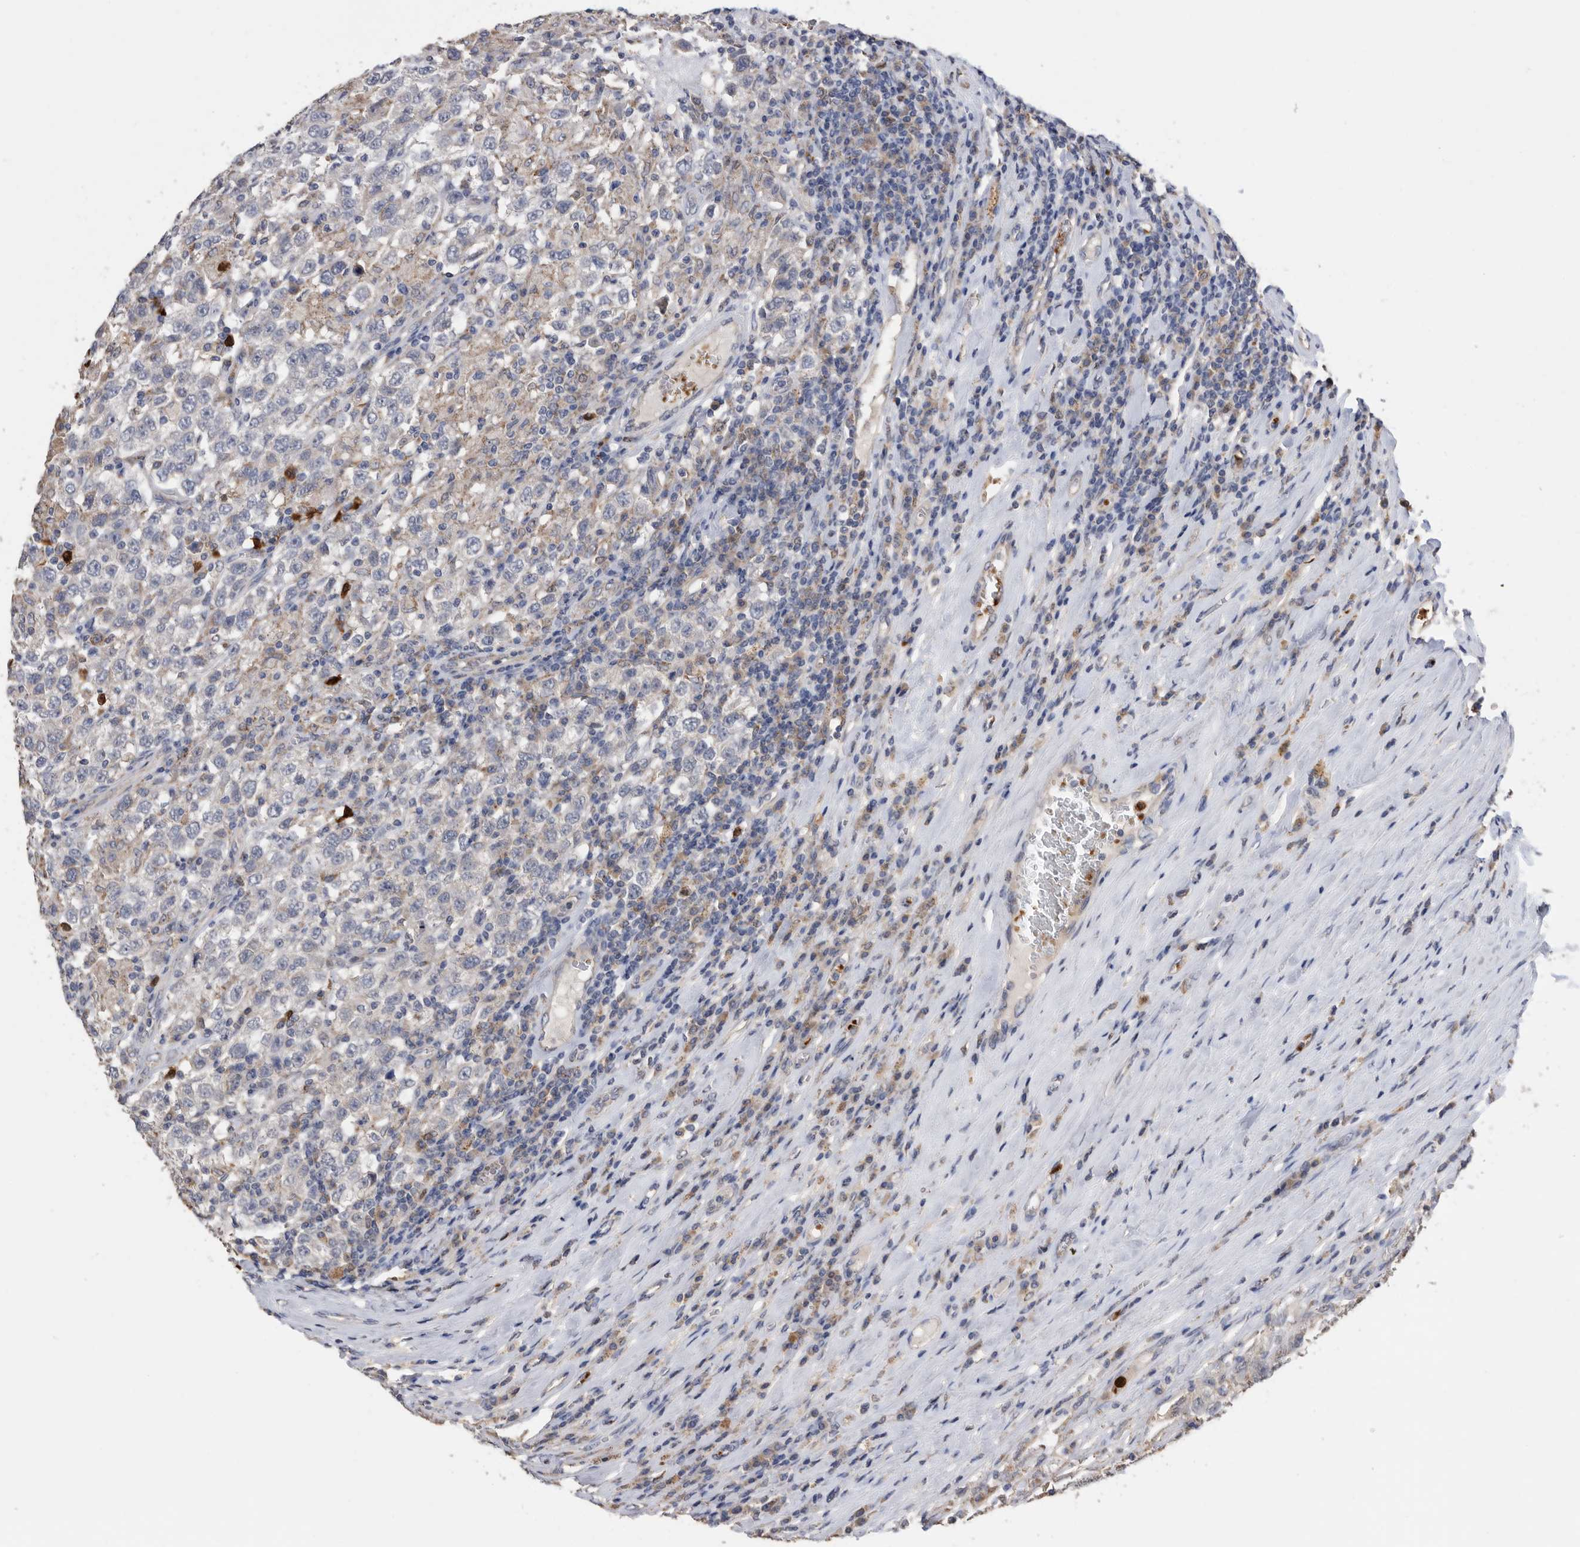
{"staining": {"intensity": "negative", "quantity": "none", "location": "none"}, "tissue": "testis cancer", "cell_type": "Tumor cells", "image_type": "cancer", "snomed": [{"axis": "morphology", "description": "Seminoma, NOS"}, {"axis": "topography", "description": "Testis"}], "caption": "Testis cancer was stained to show a protein in brown. There is no significant expression in tumor cells.", "gene": "CRISPLD2", "patient": {"sex": "male", "age": 41}}